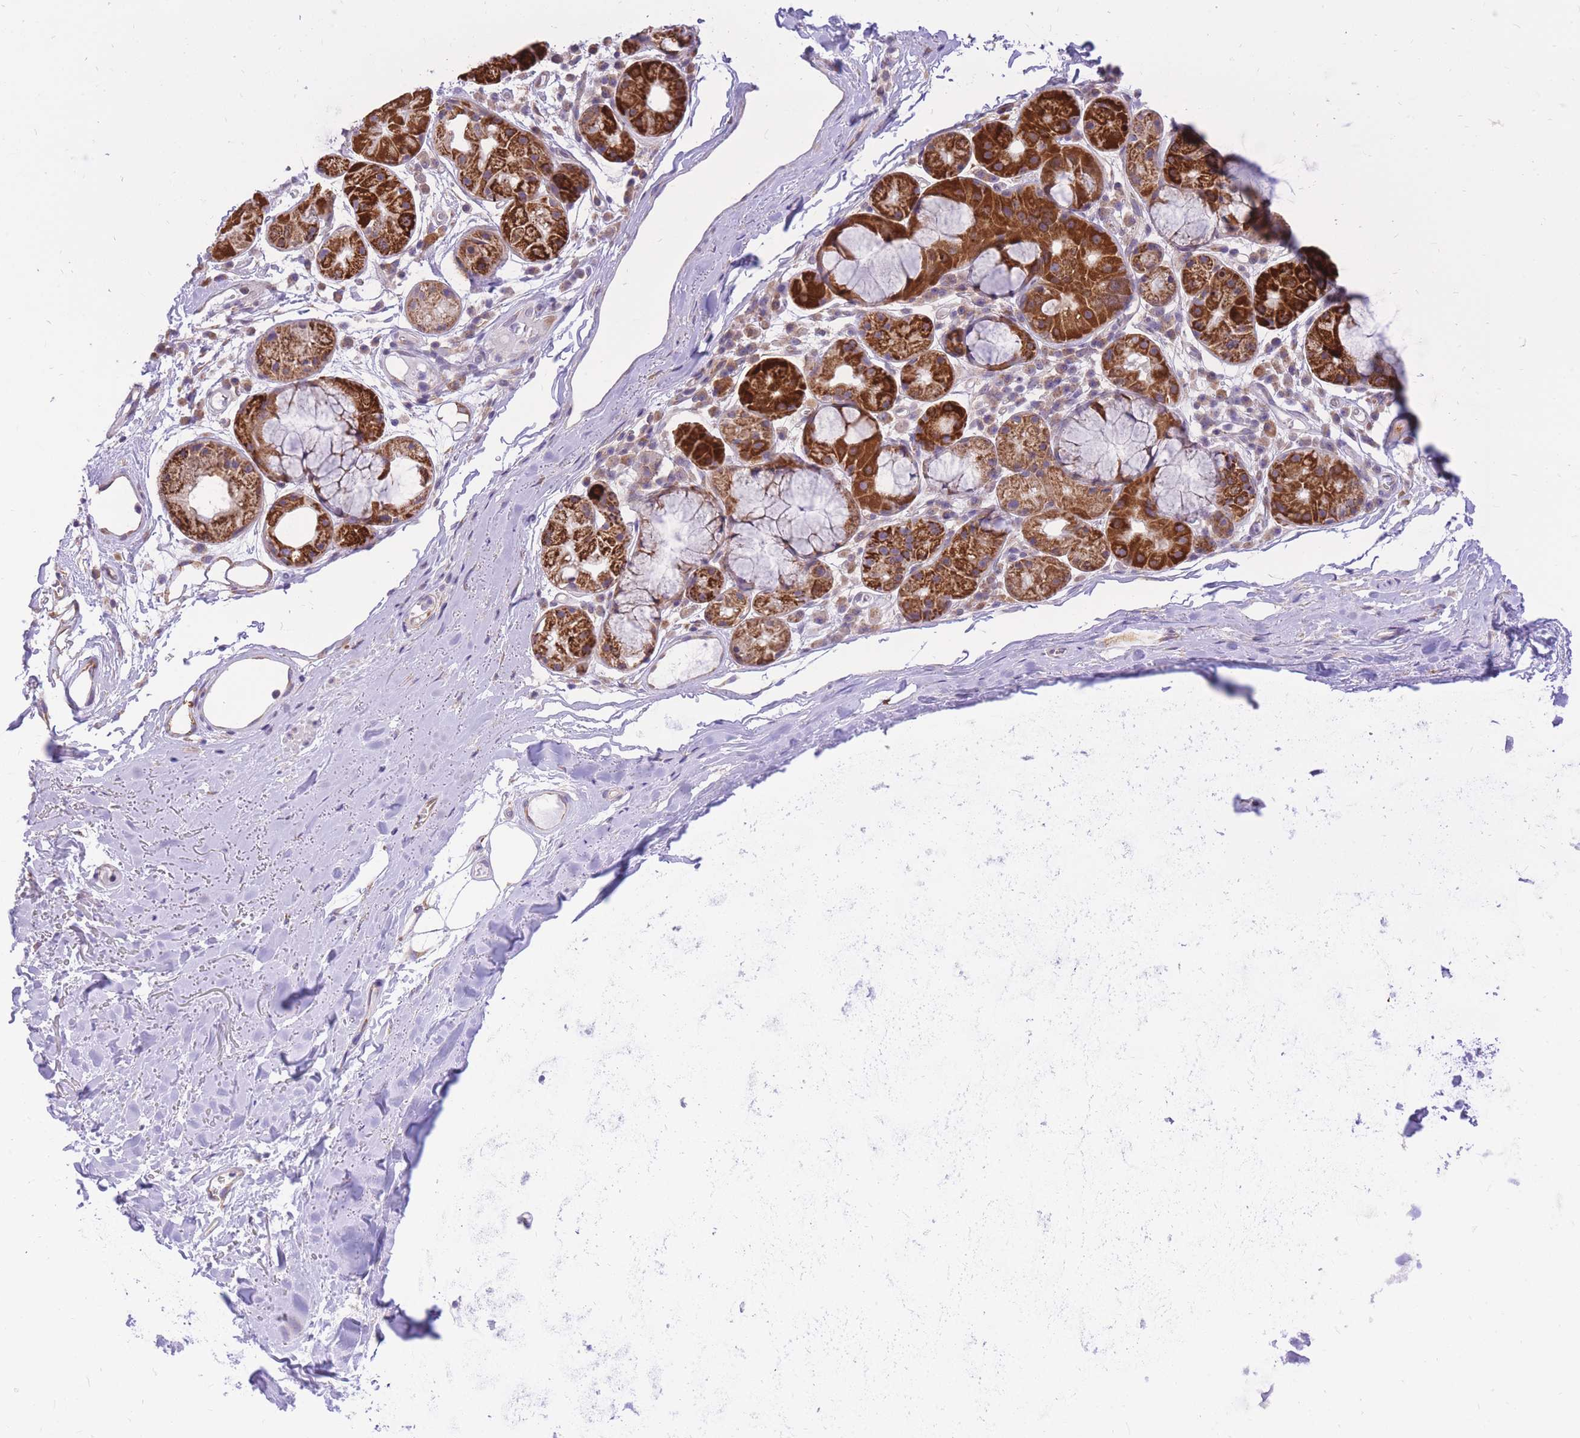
{"staining": {"intensity": "negative", "quantity": "none", "location": "none"}, "tissue": "adipose tissue", "cell_type": "Adipocytes", "image_type": "normal", "snomed": [{"axis": "morphology", "description": "Normal tissue, NOS"}, {"axis": "topography", "description": "Cartilage tissue"}], "caption": "An immunohistochemistry (IHC) histopathology image of benign adipose tissue is shown. There is no staining in adipocytes of adipose tissue. Brightfield microscopy of IHC stained with DAB (brown) and hematoxylin (blue), captured at high magnification.", "gene": "TOPAZ1", "patient": {"sex": "male", "age": 80}}